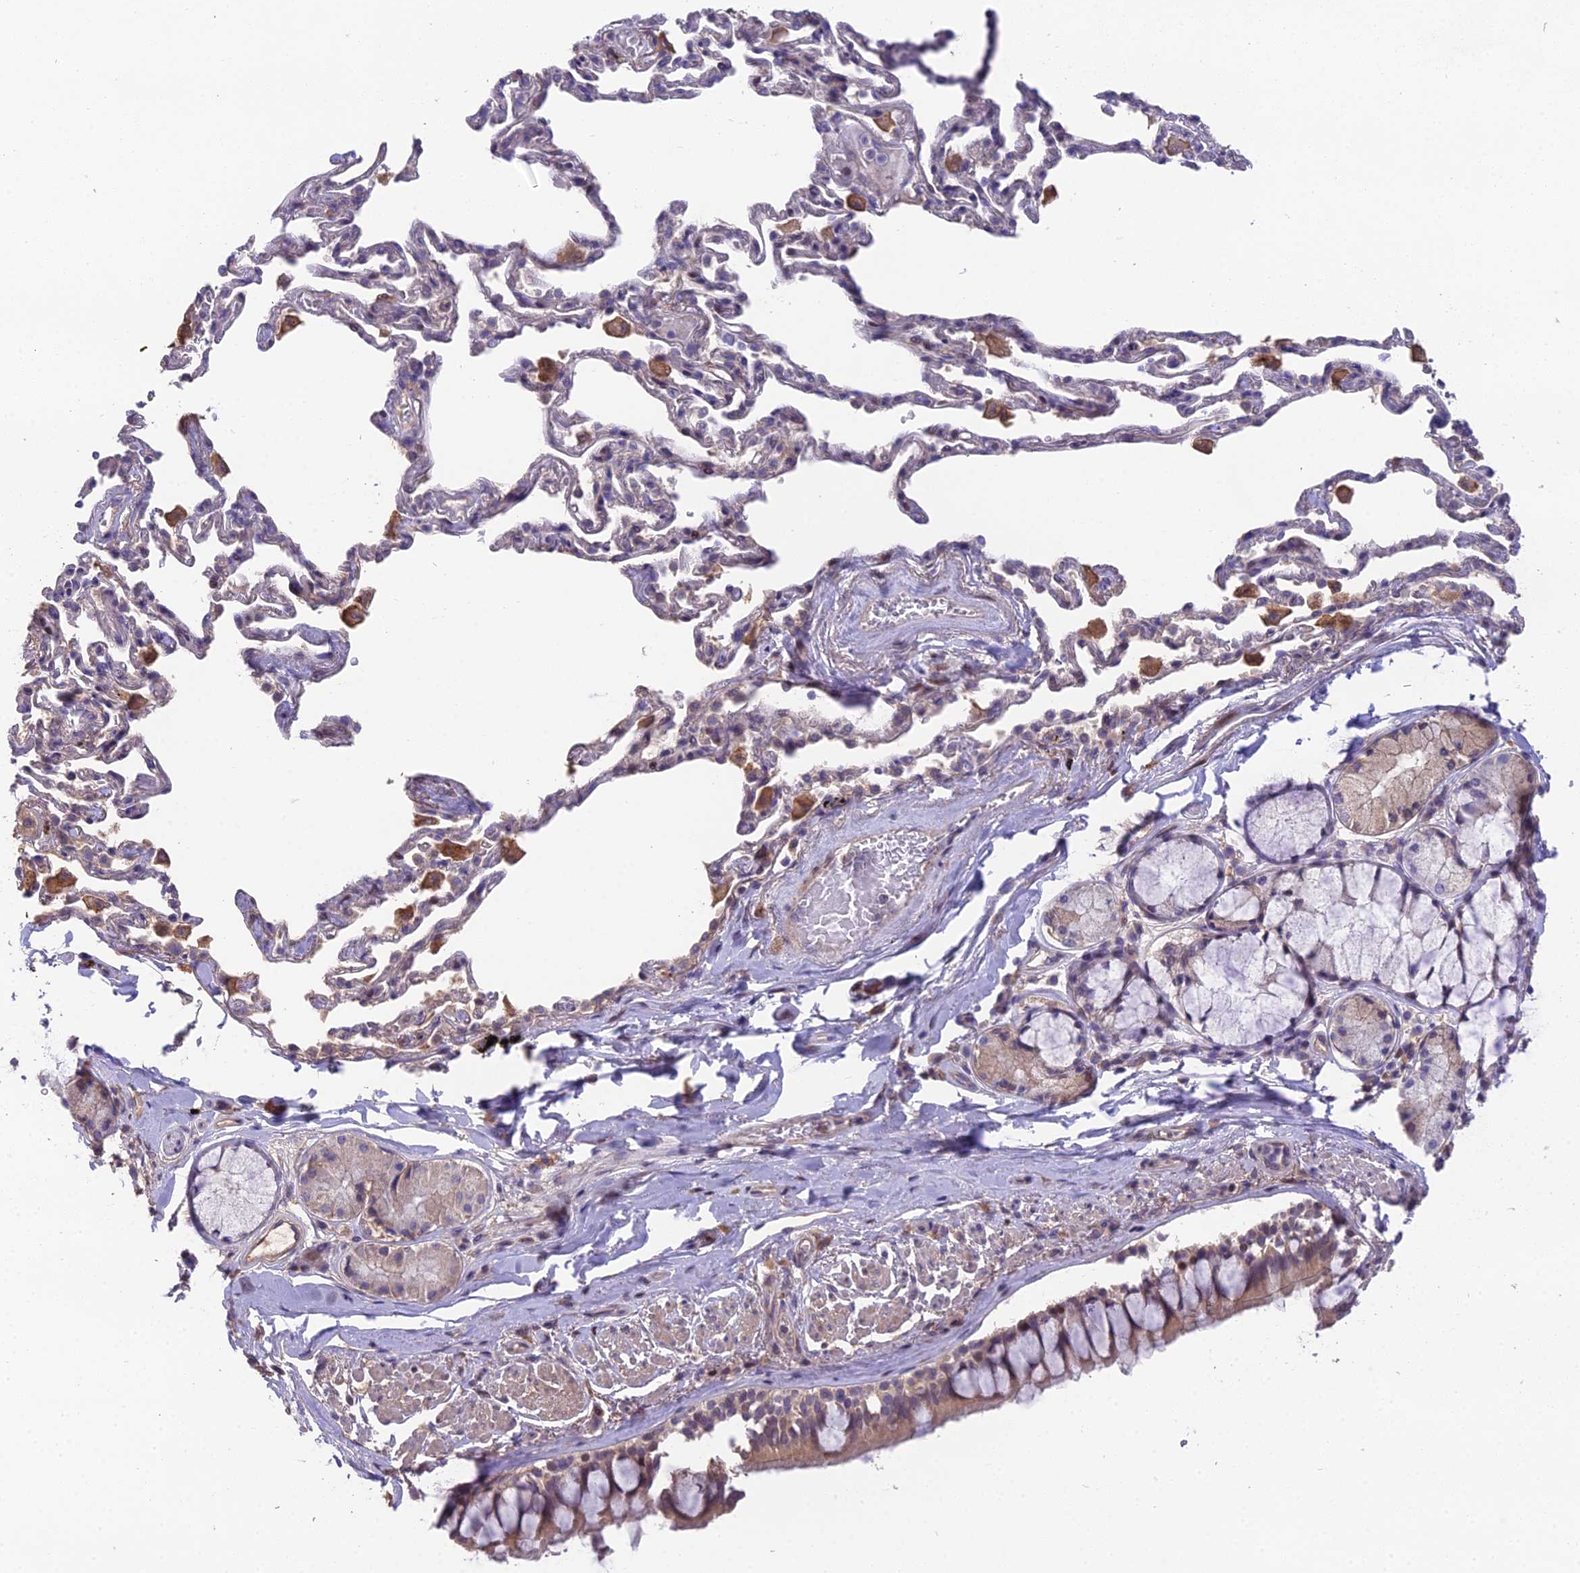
{"staining": {"intensity": "moderate", "quantity": "25%-75%", "location": "cytoplasmic/membranous,nuclear"}, "tissue": "bronchus", "cell_type": "Respiratory epithelial cells", "image_type": "normal", "snomed": [{"axis": "morphology", "description": "Normal tissue, NOS"}, {"axis": "topography", "description": "Bronchus"}], "caption": "This micrograph demonstrates immunohistochemistry (IHC) staining of benign bronchus, with medium moderate cytoplasmic/membranous,nuclear expression in about 25%-75% of respiratory epithelial cells.", "gene": "PUS10", "patient": {"sex": "male", "age": 65}}